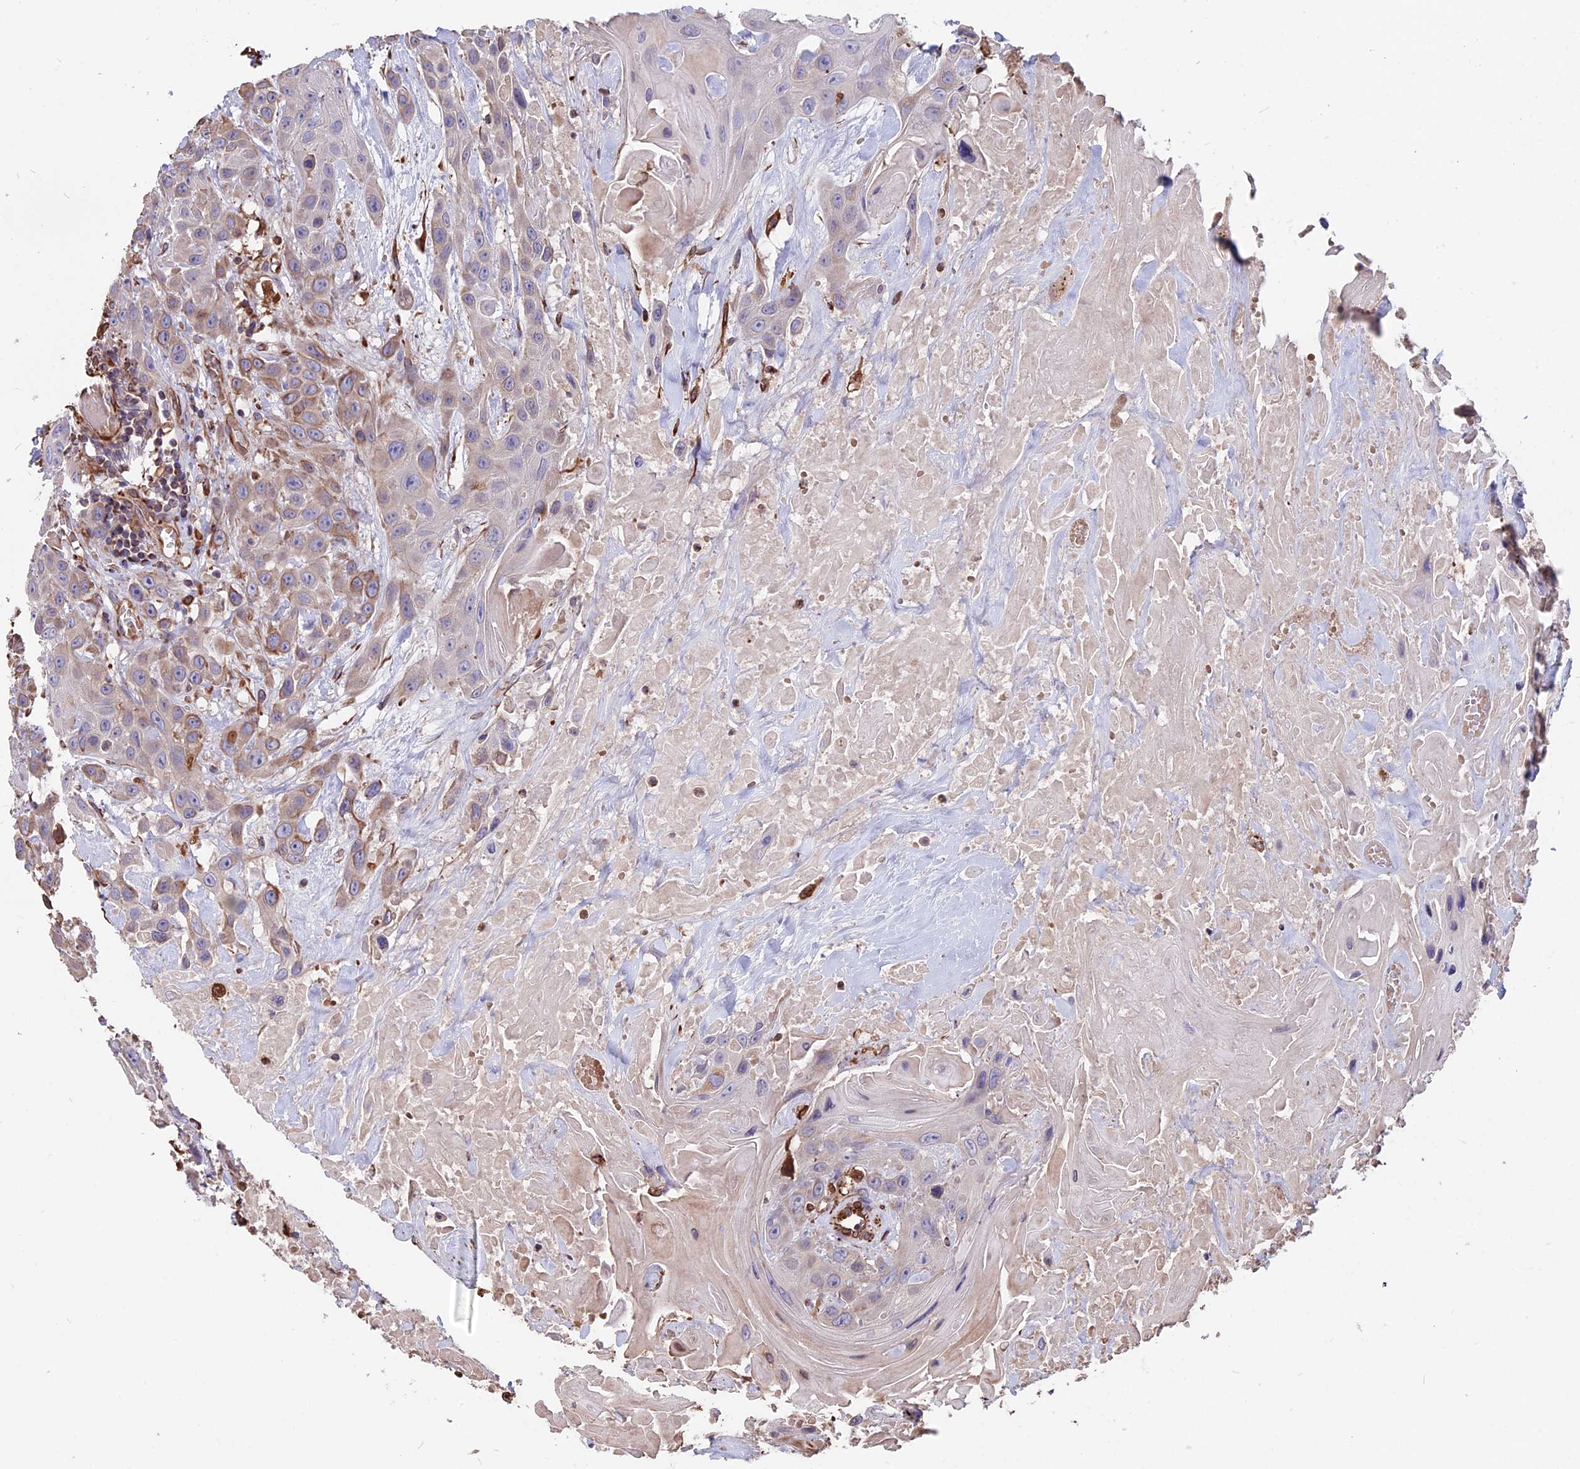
{"staining": {"intensity": "moderate", "quantity": "<25%", "location": "cytoplasmic/membranous"}, "tissue": "head and neck cancer", "cell_type": "Tumor cells", "image_type": "cancer", "snomed": [{"axis": "morphology", "description": "Squamous cell carcinoma, NOS"}, {"axis": "topography", "description": "Head-Neck"}], "caption": "Immunohistochemical staining of squamous cell carcinoma (head and neck) displays low levels of moderate cytoplasmic/membranous positivity in about <25% of tumor cells.", "gene": "SEH1L", "patient": {"sex": "male", "age": 81}}